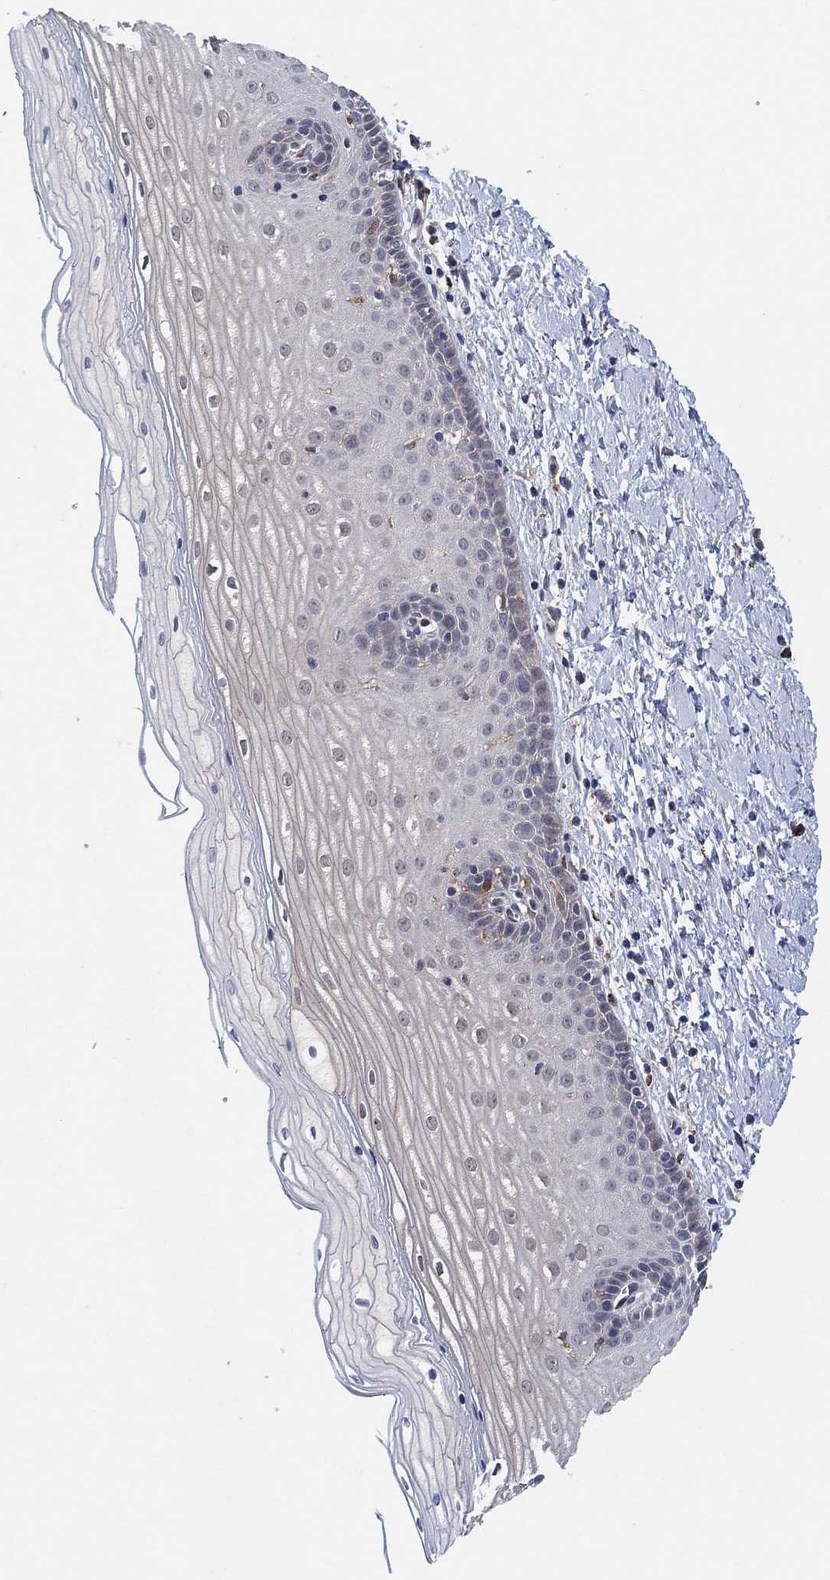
{"staining": {"intensity": "negative", "quantity": "none", "location": "none"}, "tissue": "cervix", "cell_type": "Squamous epithelial cells", "image_type": "normal", "snomed": [{"axis": "morphology", "description": "Normal tissue, NOS"}, {"axis": "topography", "description": "Cervix"}], "caption": "Immunohistochemical staining of unremarkable human cervix displays no significant staining in squamous epithelial cells.", "gene": "FES", "patient": {"sex": "female", "age": 37}}